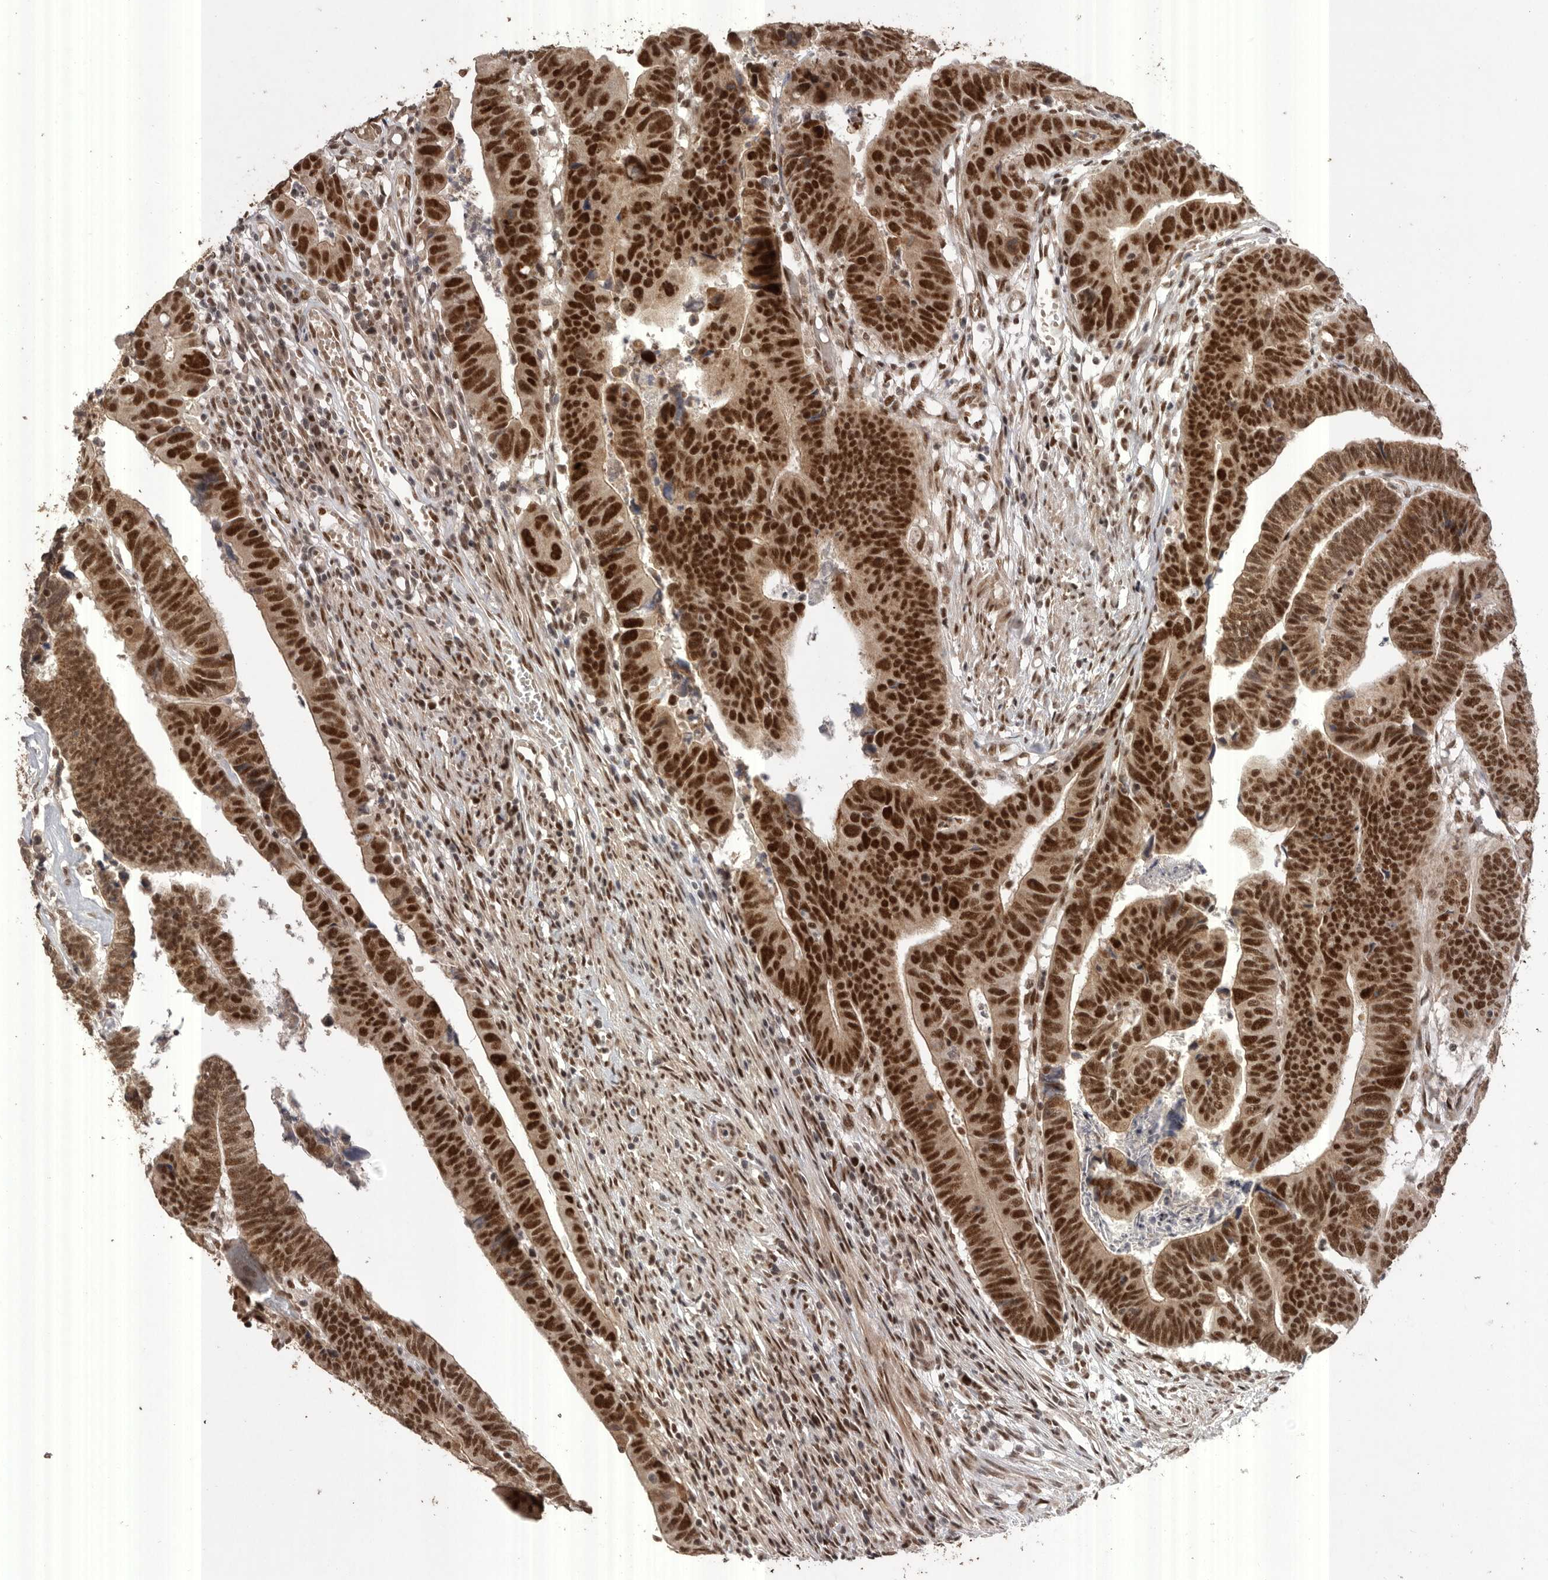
{"staining": {"intensity": "strong", "quantity": ">75%", "location": "nuclear"}, "tissue": "colorectal cancer", "cell_type": "Tumor cells", "image_type": "cancer", "snomed": [{"axis": "morphology", "description": "Adenocarcinoma, NOS"}, {"axis": "topography", "description": "Rectum"}], "caption": "A photomicrograph showing strong nuclear staining in about >75% of tumor cells in colorectal cancer (adenocarcinoma), as visualized by brown immunohistochemical staining.", "gene": "PPP1R10", "patient": {"sex": "female", "age": 65}}